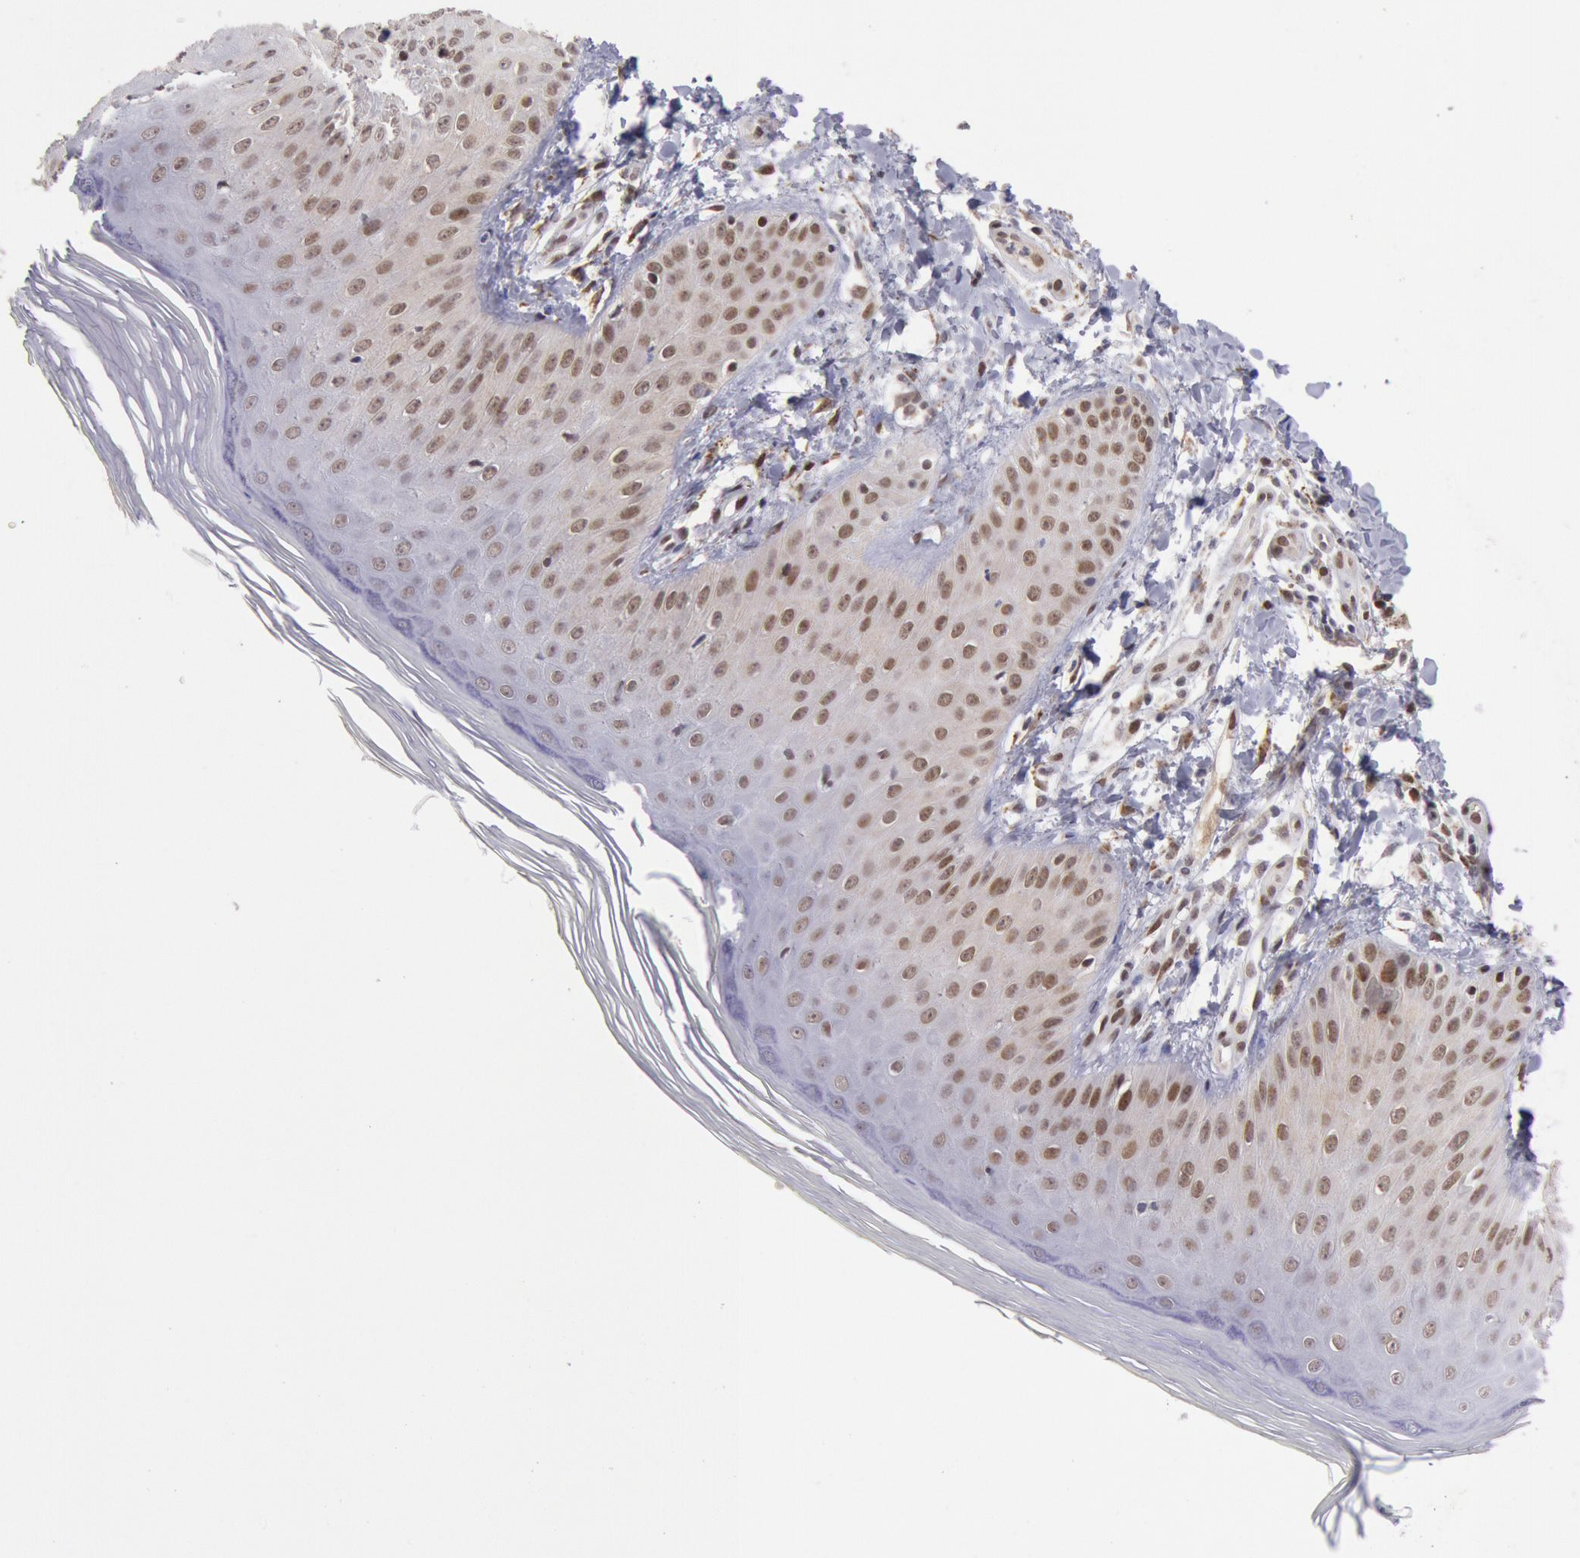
{"staining": {"intensity": "moderate", "quantity": "25%-75%", "location": "nuclear"}, "tissue": "skin", "cell_type": "Epidermal cells", "image_type": "normal", "snomed": [{"axis": "morphology", "description": "Normal tissue, NOS"}, {"axis": "morphology", "description": "Inflammation, NOS"}, {"axis": "topography", "description": "Soft tissue"}, {"axis": "topography", "description": "Anal"}], "caption": "Immunohistochemistry (DAB) staining of unremarkable human skin demonstrates moderate nuclear protein positivity in approximately 25%-75% of epidermal cells. The staining was performed using DAB, with brown indicating positive protein expression. Nuclei are stained blue with hematoxylin.", "gene": "CDKN2B", "patient": {"sex": "female", "age": 15}}